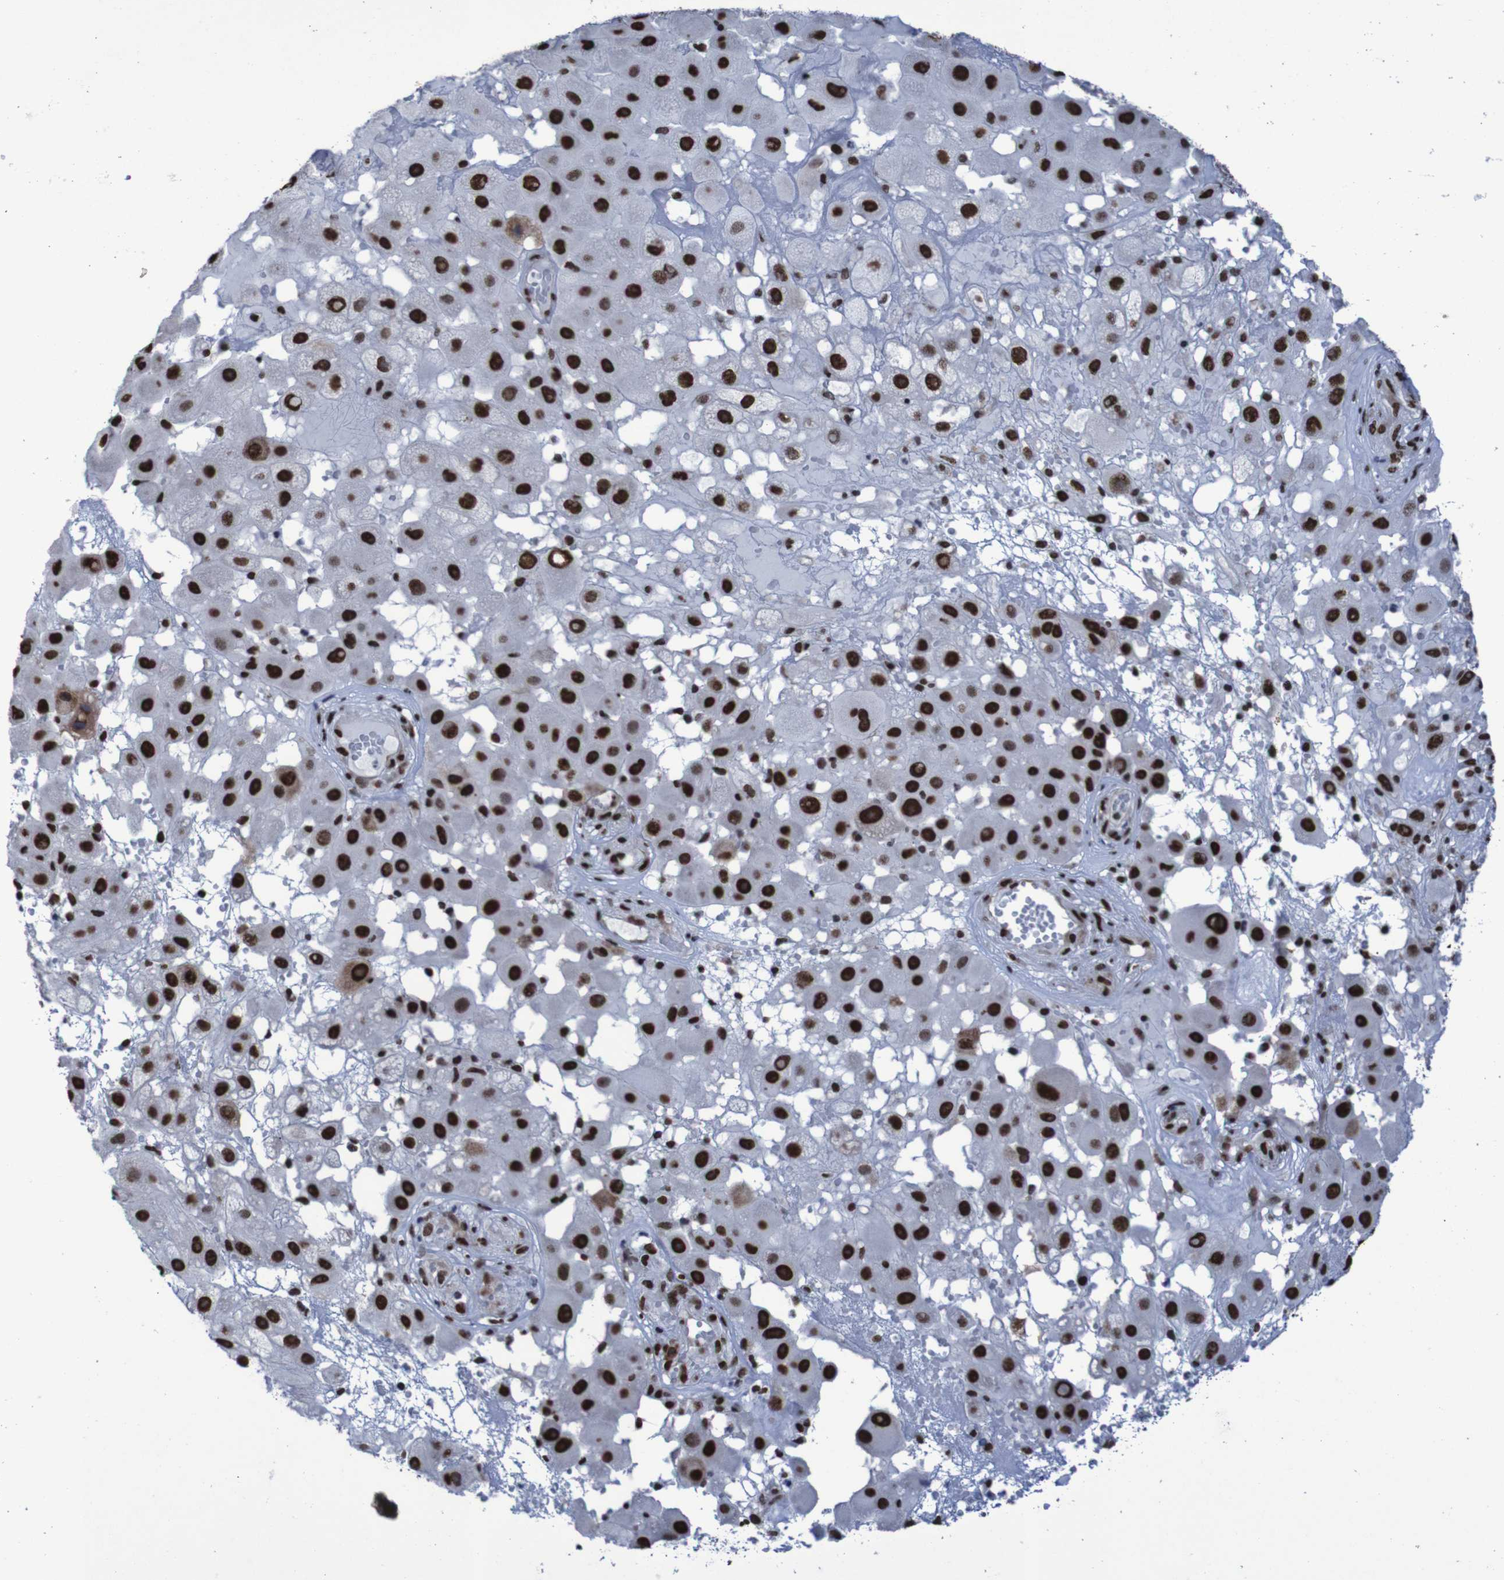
{"staining": {"intensity": "strong", "quantity": ">75%", "location": "nuclear"}, "tissue": "melanoma", "cell_type": "Tumor cells", "image_type": "cancer", "snomed": [{"axis": "morphology", "description": "Malignant melanoma, NOS"}, {"axis": "topography", "description": "Skin"}], "caption": "An immunohistochemistry (IHC) micrograph of tumor tissue is shown. Protein staining in brown highlights strong nuclear positivity in malignant melanoma within tumor cells.", "gene": "HNRNPR", "patient": {"sex": "female", "age": 81}}